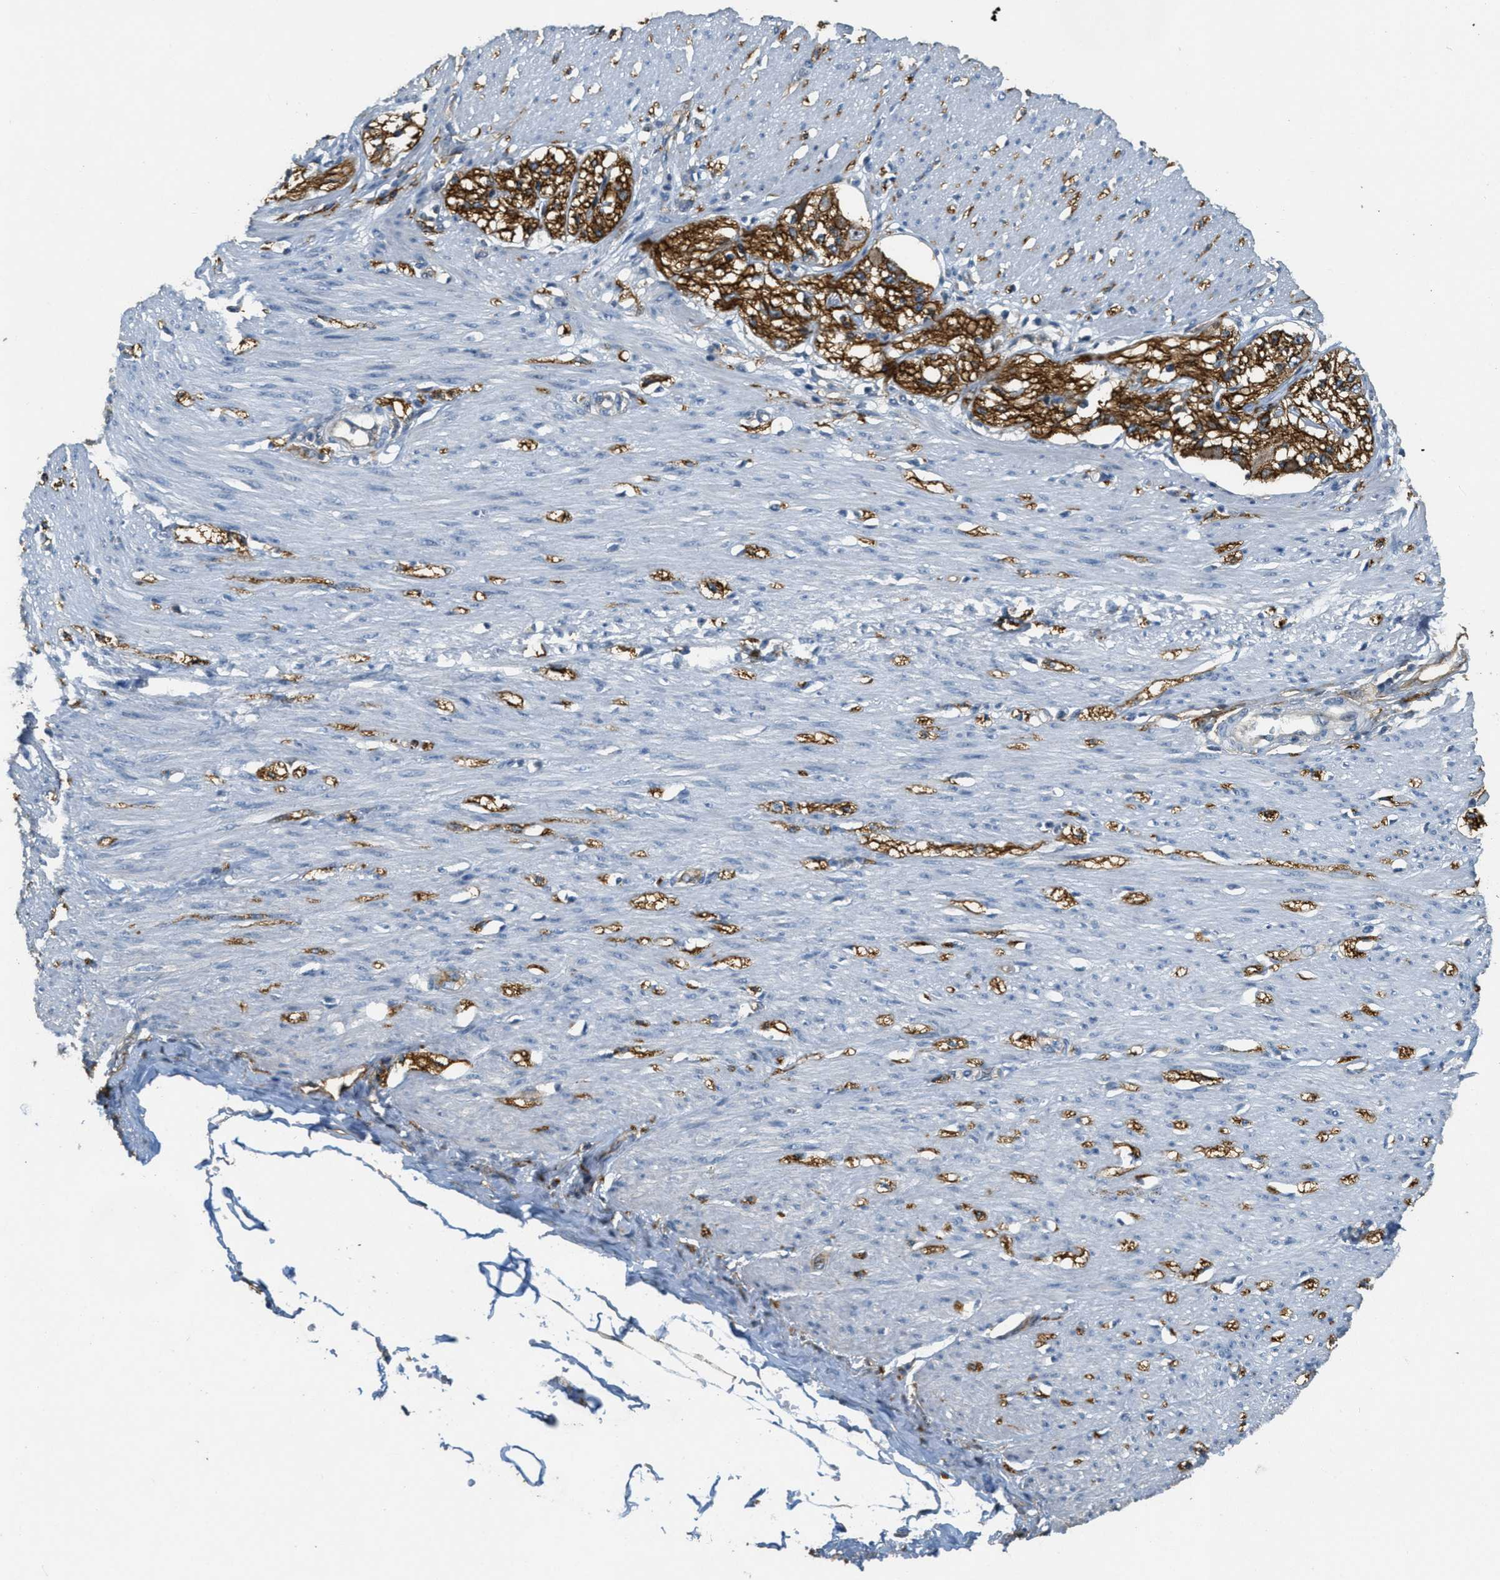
{"staining": {"intensity": "moderate", "quantity": ">75%", "location": "cytoplasmic/membranous"}, "tissue": "adipose tissue", "cell_type": "Adipocytes", "image_type": "normal", "snomed": [{"axis": "morphology", "description": "Normal tissue, NOS"}, {"axis": "morphology", "description": "Adenocarcinoma, NOS"}, {"axis": "topography", "description": "Colon"}, {"axis": "topography", "description": "Peripheral nerve tissue"}], "caption": "A brown stain labels moderate cytoplasmic/membranous staining of a protein in adipocytes of benign adipose tissue. (Brightfield microscopy of DAB IHC at high magnification).", "gene": "OSMR", "patient": {"sex": "male", "age": 14}}